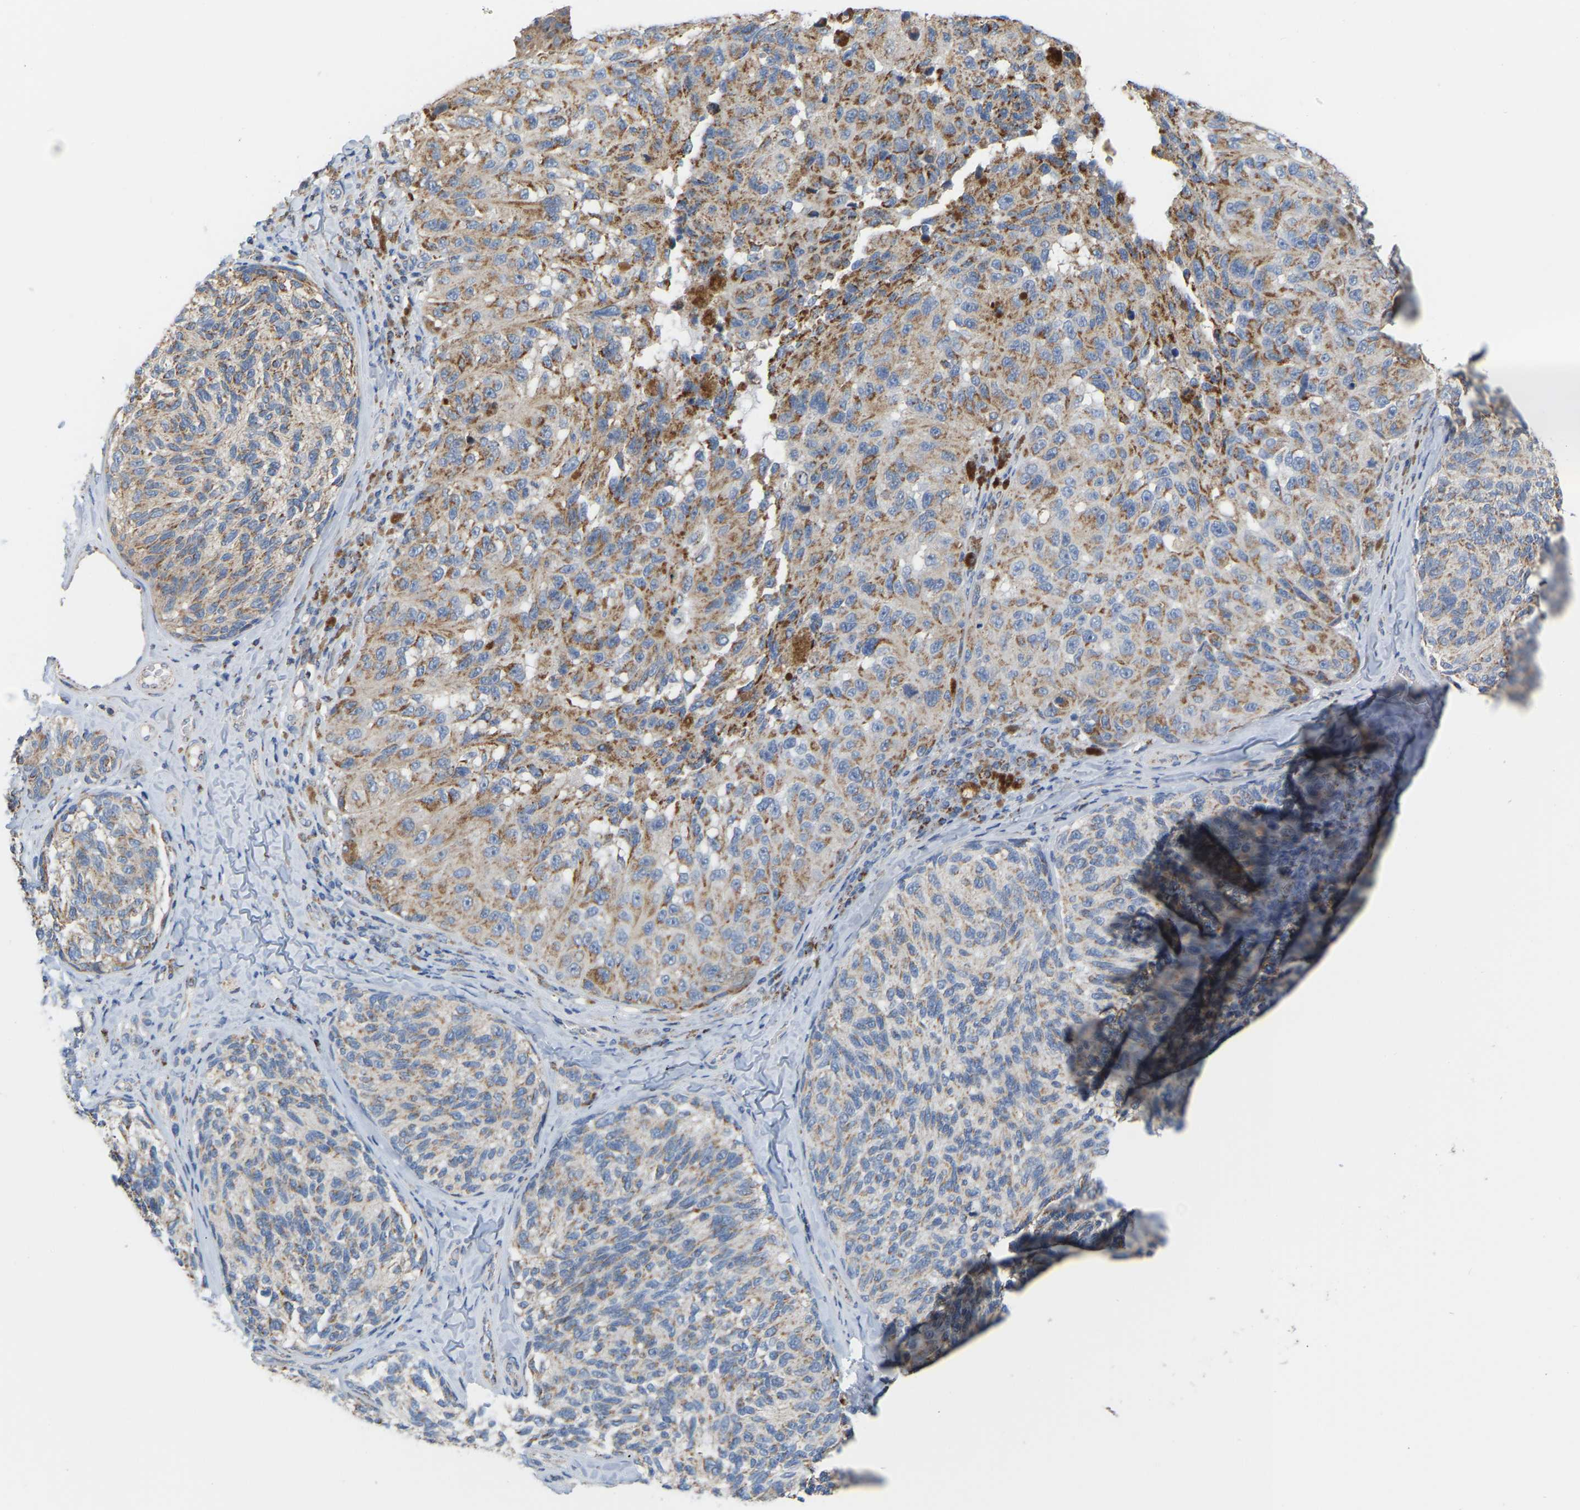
{"staining": {"intensity": "moderate", "quantity": "25%-75%", "location": "cytoplasmic/membranous"}, "tissue": "melanoma", "cell_type": "Tumor cells", "image_type": "cancer", "snomed": [{"axis": "morphology", "description": "Malignant melanoma, NOS"}, {"axis": "topography", "description": "Skin"}], "caption": "A brown stain shows moderate cytoplasmic/membranous staining of a protein in melanoma tumor cells.", "gene": "CBLB", "patient": {"sex": "female", "age": 73}}